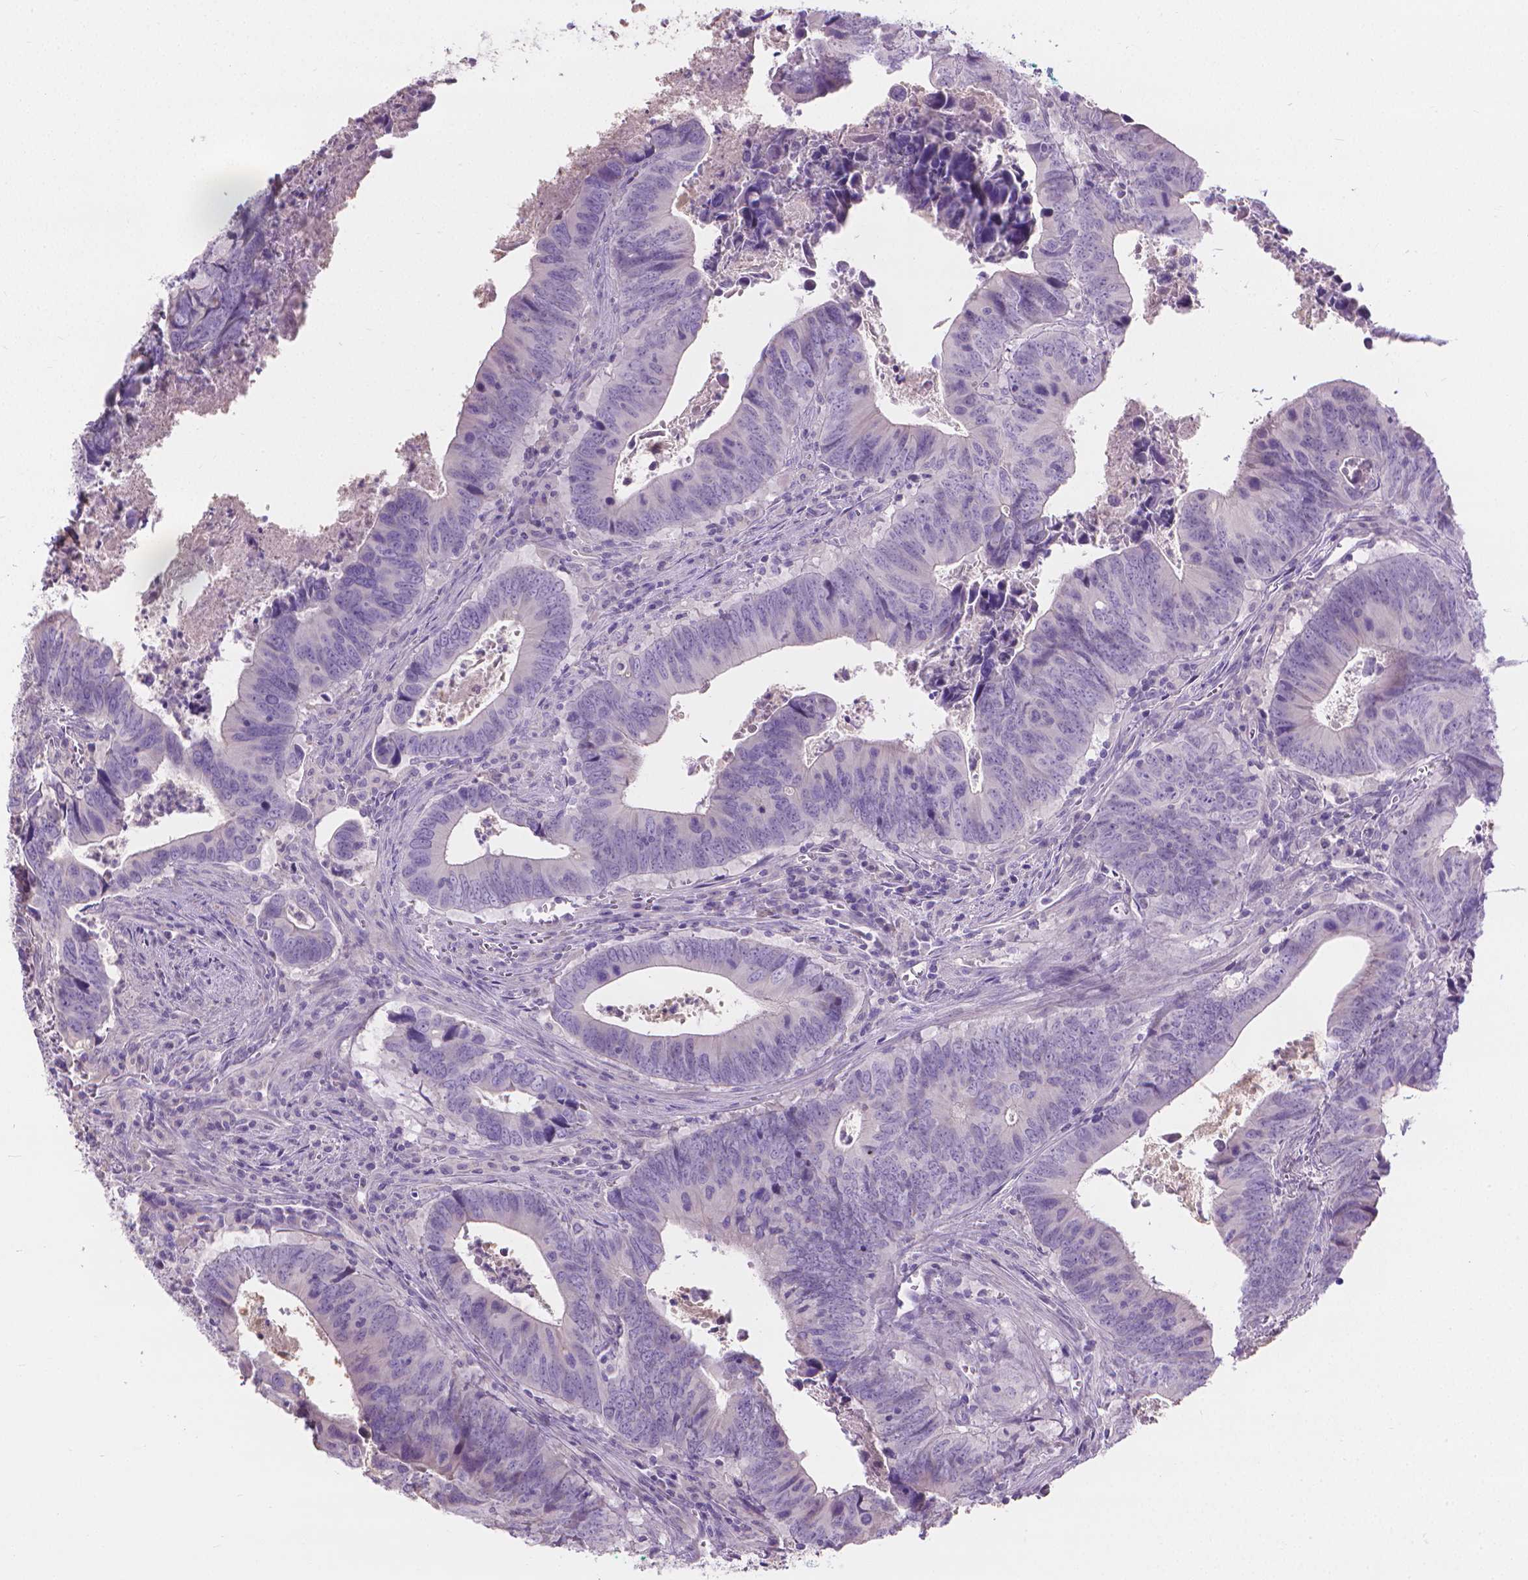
{"staining": {"intensity": "negative", "quantity": "none", "location": "none"}, "tissue": "colorectal cancer", "cell_type": "Tumor cells", "image_type": "cancer", "snomed": [{"axis": "morphology", "description": "Adenocarcinoma, NOS"}, {"axis": "topography", "description": "Colon"}], "caption": "Immunohistochemistry photomicrograph of neoplastic tissue: colorectal cancer (adenocarcinoma) stained with DAB reveals no significant protein staining in tumor cells. (Brightfield microscopy of DAB IHC at high magnification).", "gene": "CABCOCO1", "patient": {"sex": "female", "age": 82}}